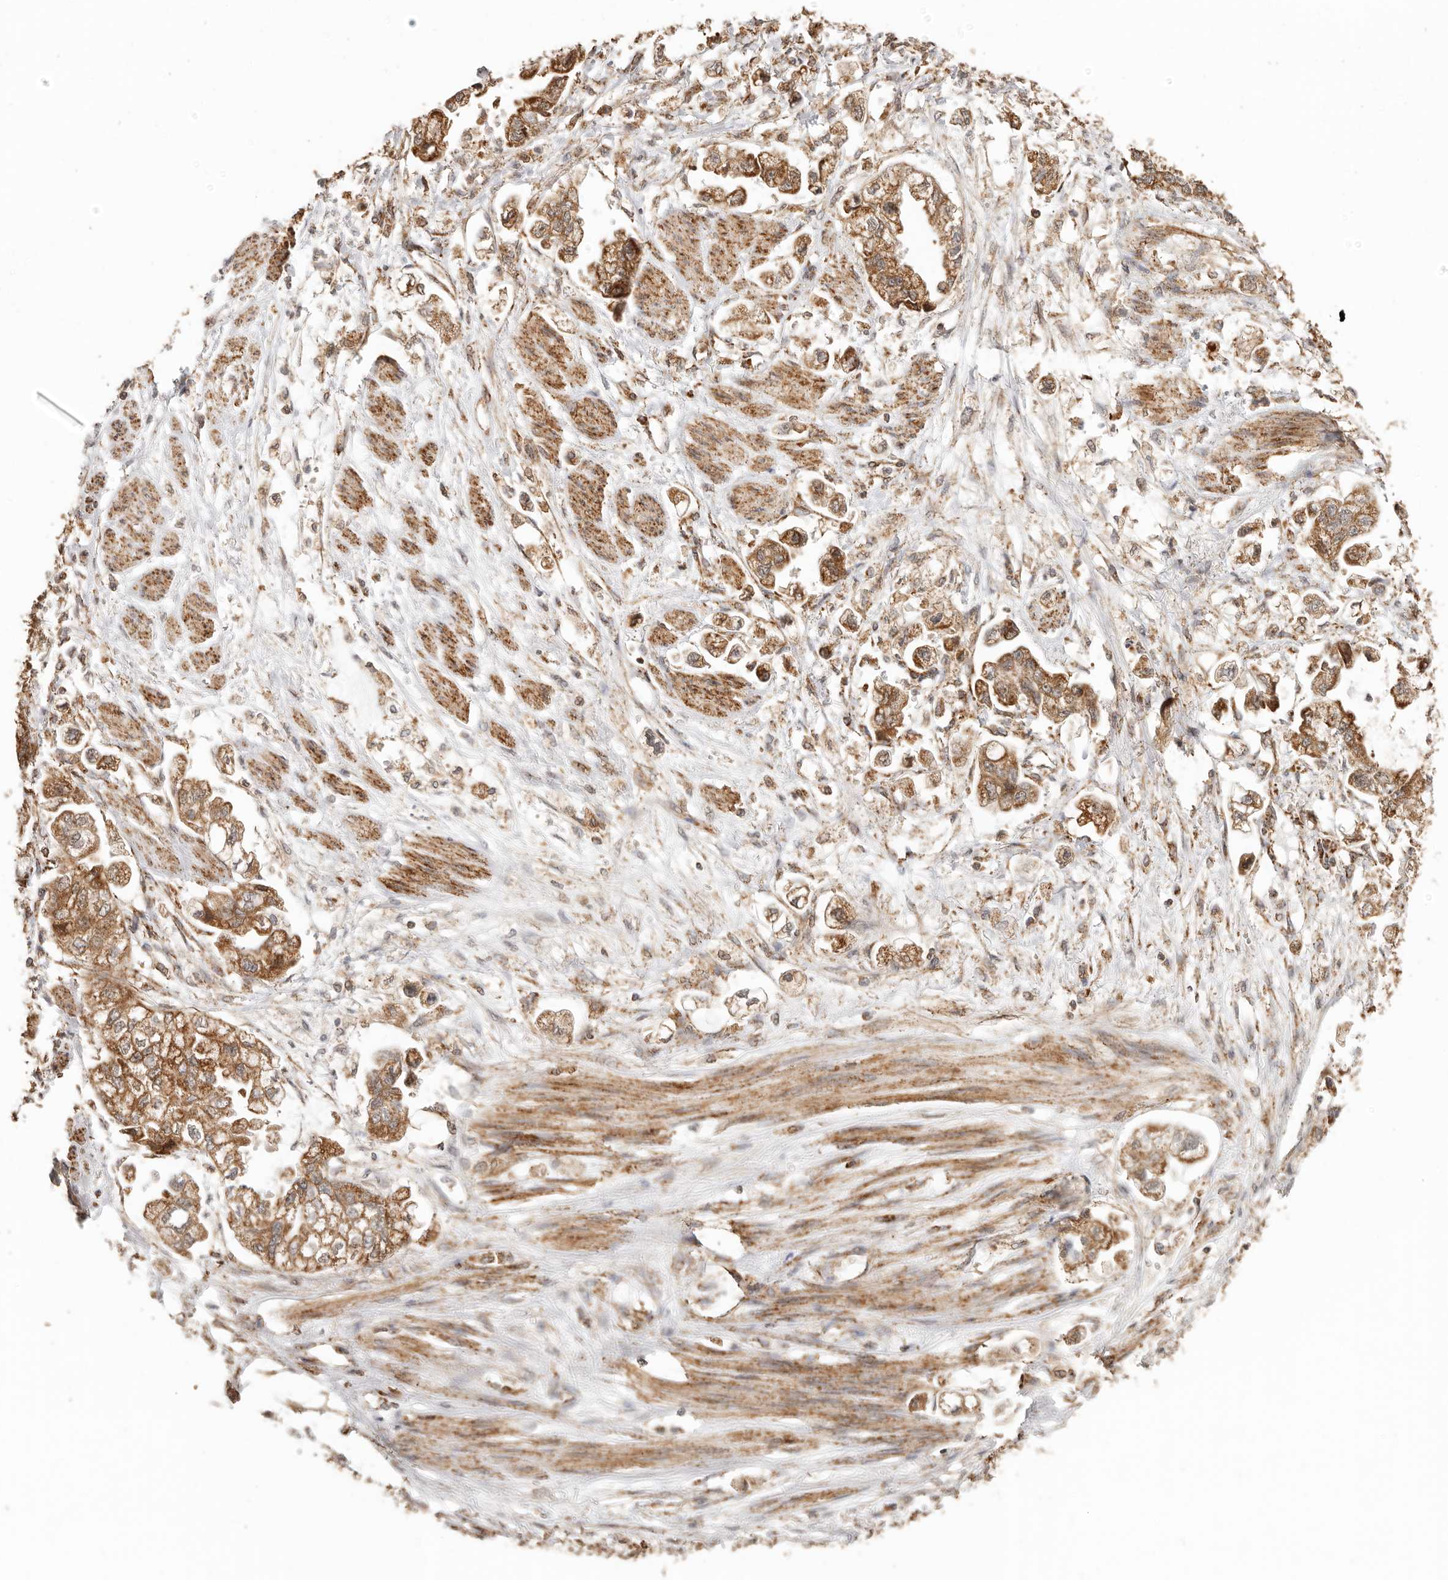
{"staining": {"intensity": "strong", "quantity": ">75%", "location": "cytoplasmic/membranous"}, "tissue": "stomach cancer", "cell_type": "Tumor cells", "image_type": "cancer", "snomed": [{"axis": "morphology", "description": "Adenocarcinoma, NOS"}, {"axis": "topography", "description": "Stomach"}], "caption": "Immunohistochemical staining of human adenocarcinoma (stomach) reveals high levels of strong cytoplasmic/membranous staining in about >75% of tumor cells.", "gene": "NDUFB11", "patient": {"sex": "male", "age": 62}}